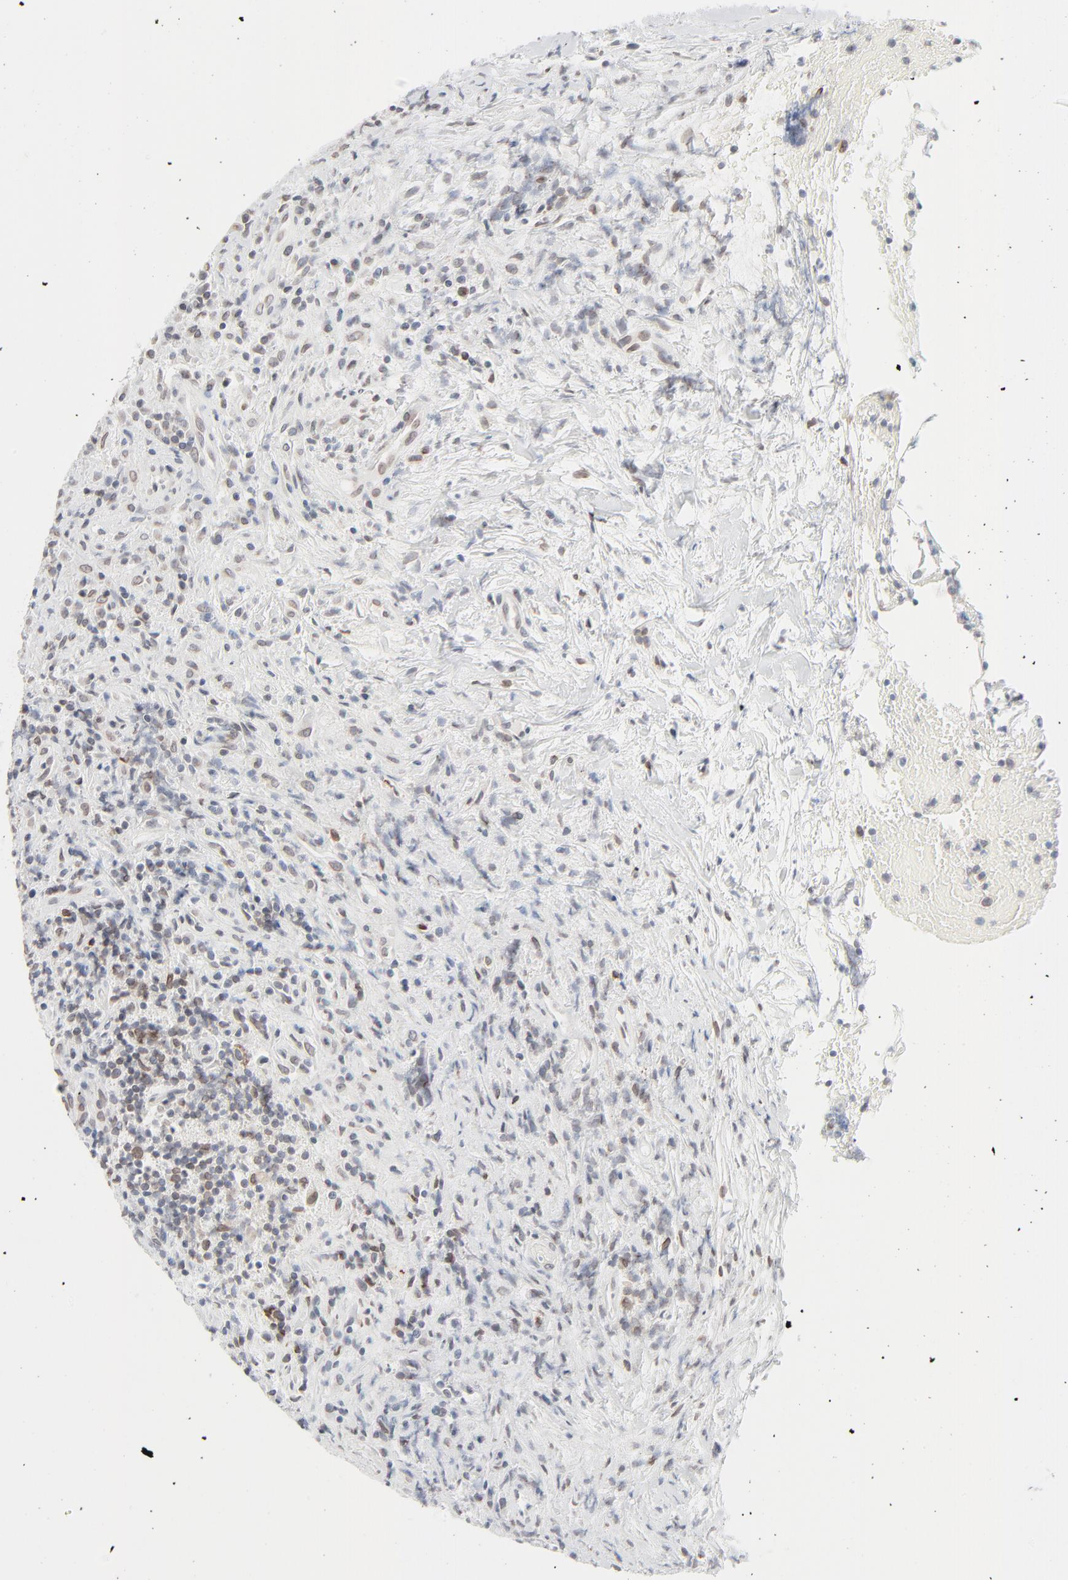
{"staining": {"intensity": "weak", "quantity": "<25%", "location": "cytoplasmic/membranous,nuclear"}, "tissue": "lymphoma", "cell_type": "Tumor cells", "image_type": "cancer", "snomed": [{"axis": "morphology", "description": "Hodgkin's disease, NOS"}, {"axis": "topography", "description": "Lymph node"}], "caption": "Immunohistochemical staining of Hodgkin's disease reveals no significant positivity in tumor cells.", "gene": "MAD1L1", "patient": {"sex": "female", "age": 25}}